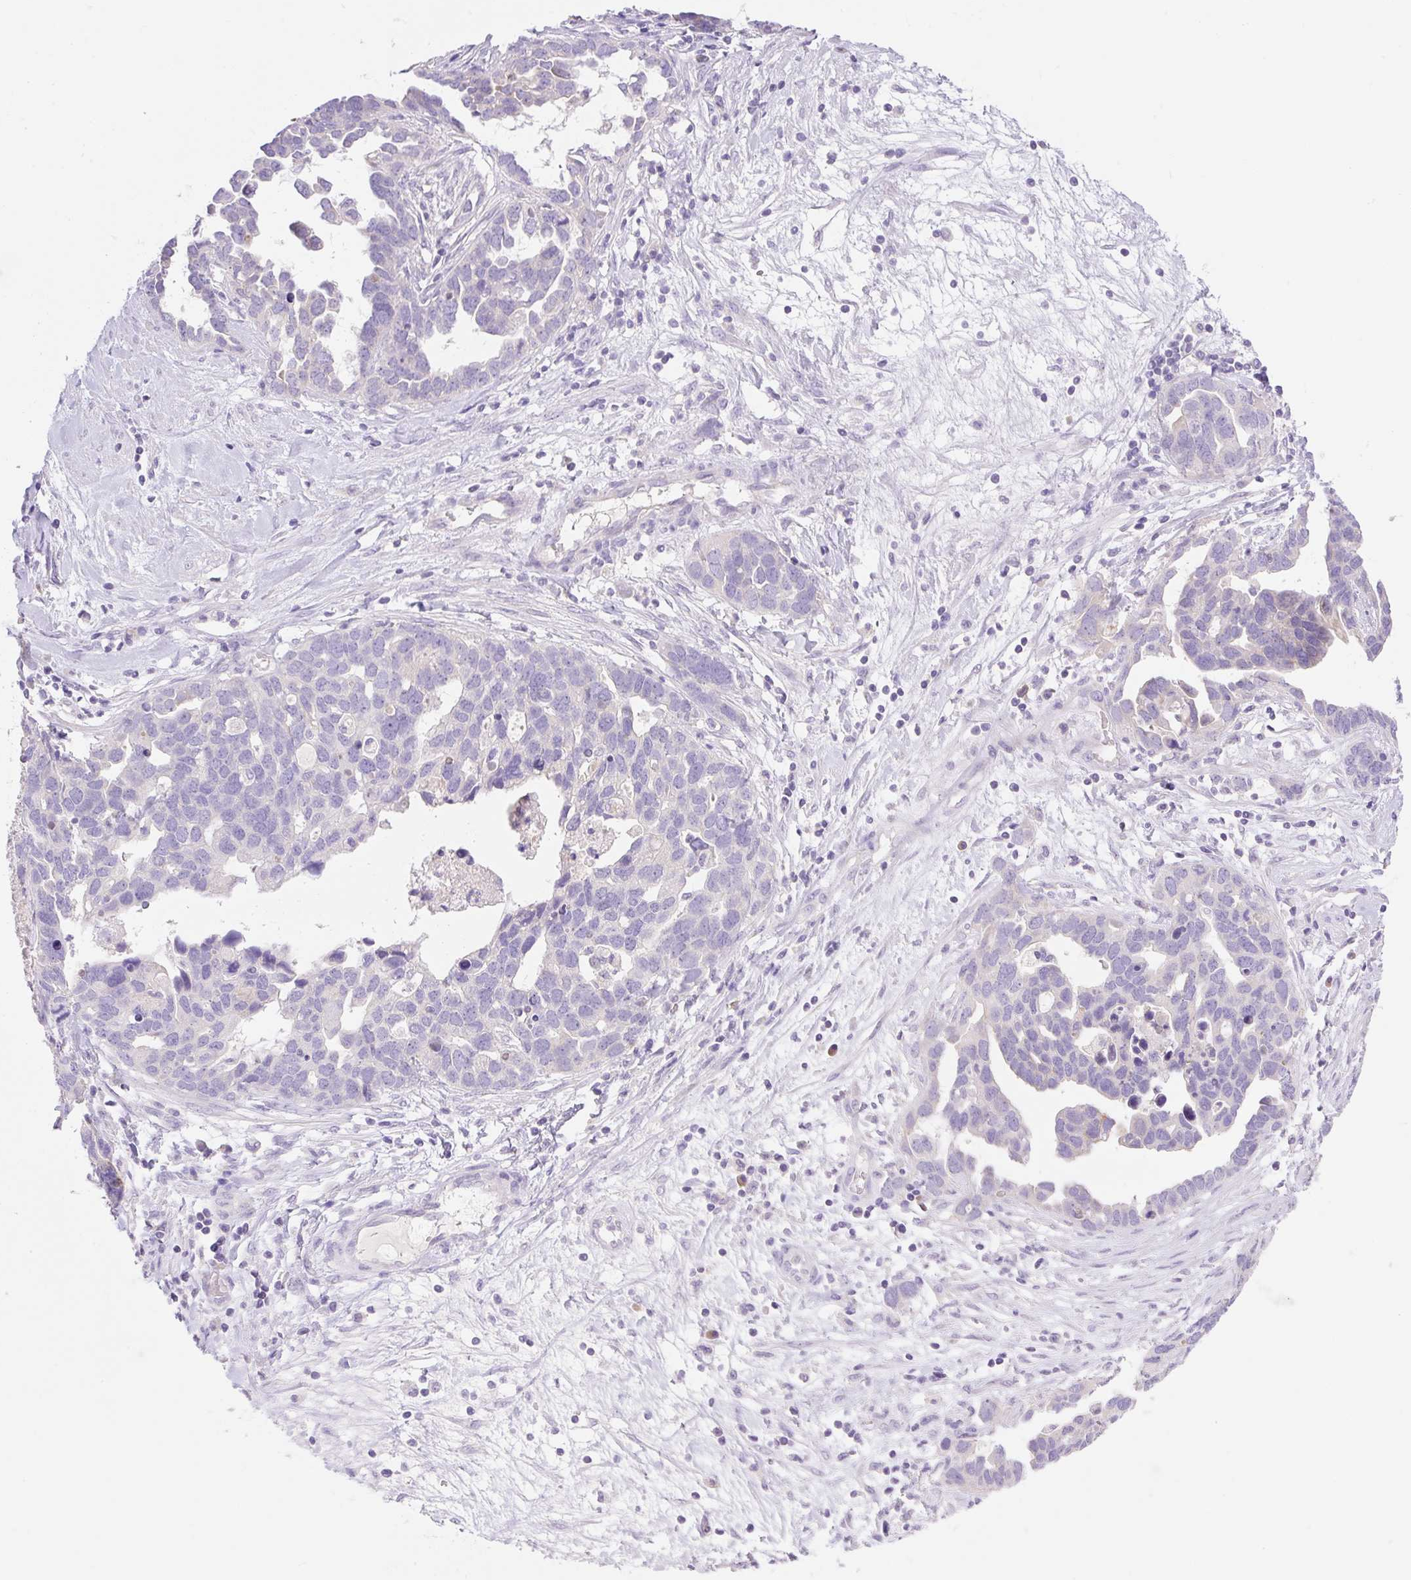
{"staining": {"intensity": "negative", "quantity": "none", "location": "none"}, "tissue": "ovarian cancer", "cell_type": "Tumor cells", "image_type": "cancer", "snomed": [{"axis": "morphology", "description": "Cystadenocarcinoma, serous, NOS"}, {"axis": "topography", "description": "Ovary"}], "caption": "The photomicrograph displays no staining of tumor cells in ovarian serous cystadenocarcinoma.", "gene": "DENND5A", "patient": {"sex": "female", "age": 54}}